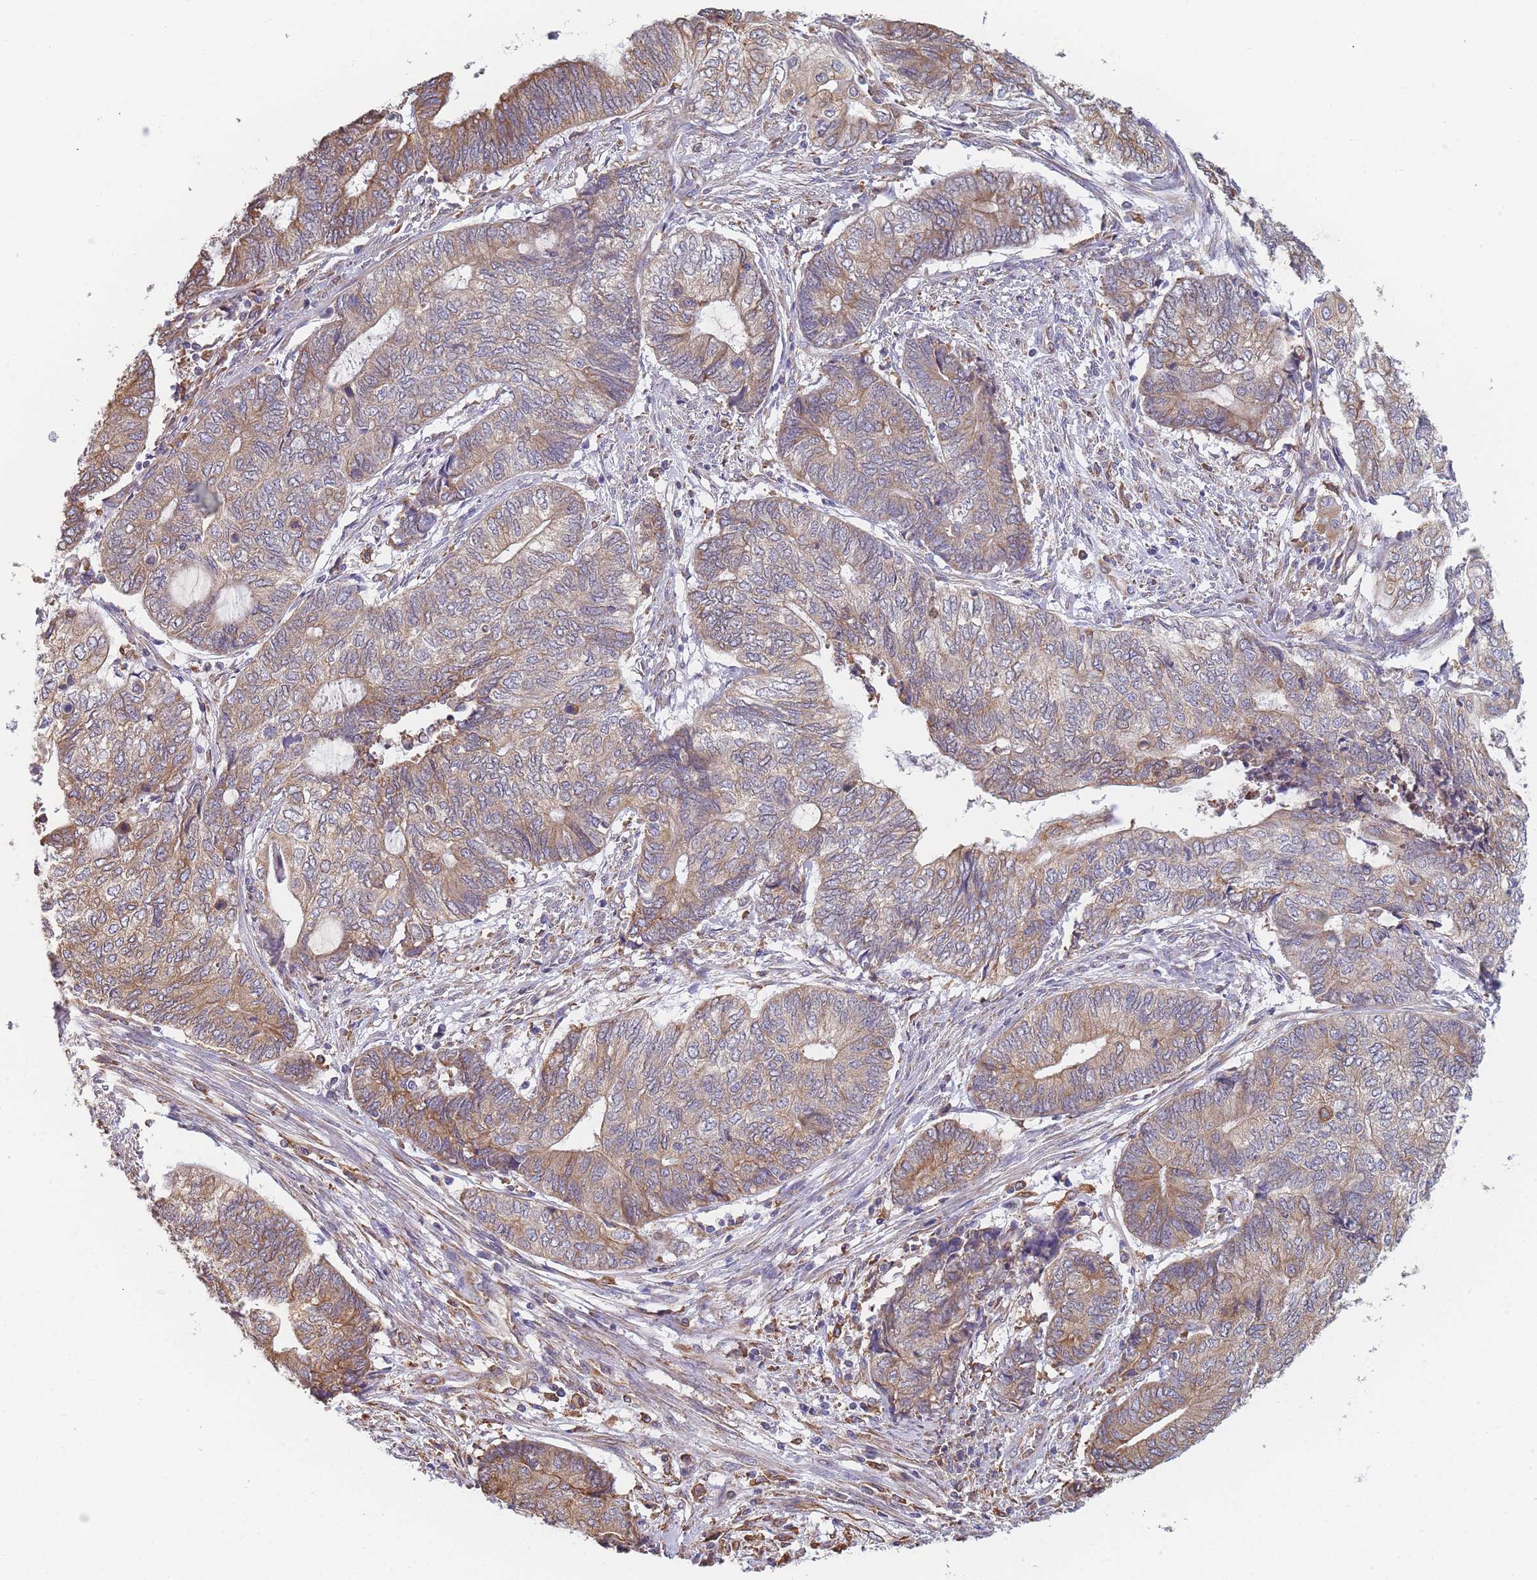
{"staining": {"intensity": "moderate", "quantity": ">75%", "location": "cytoplasmic/membranous"}, "tissue": "endometrial cancer", "cell_type": "Tumor cells", "image_type": "cancer", "snomed": [{"axis": "morphology", "description": "Adenocarcinoma, NOS"}, {"axis": "topography", "description": "Uterus"}, {"axis": "topography", "description": "Endometrium"}], "caption": "Immunohistochemistry photomicrograph of neoplastic tissue: human adenocarcinoma (endometrial) stained using immunohistochemistry exhibits medium levels of moderate protein expression localized specifically in the cytoplasmic/membranous of tumor cells, appearing as a cytoplasmic/membranous brown color.", "gene": "OR7C2", "patient": {"sex": "female", "age": 70}}